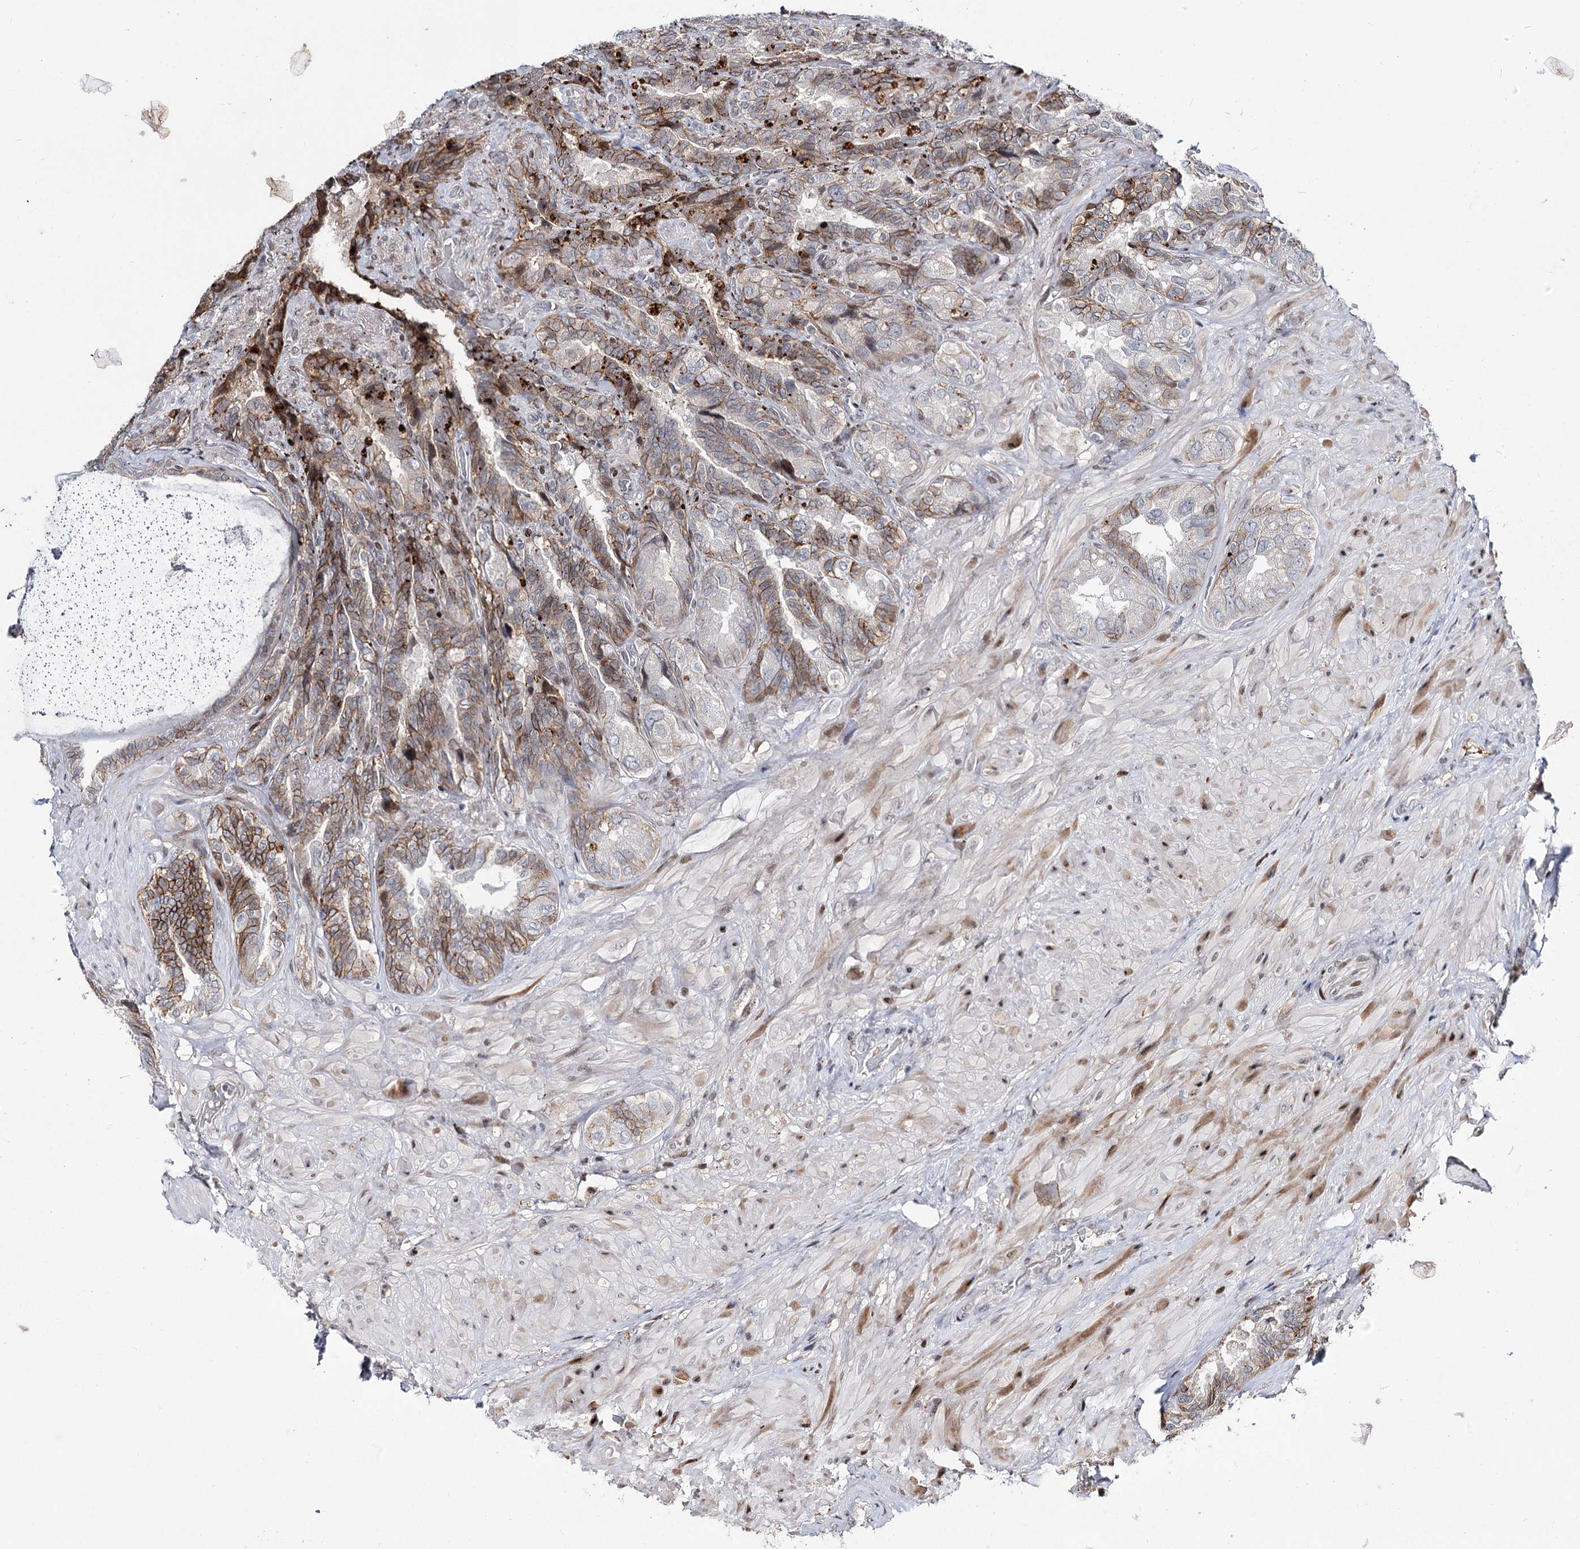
{"staining": {"intensity": "moderate", "quantity": "25%-75%", "location": "cytoplasmic/membranous"}, "tissue": "seminal vesicle", "cell_type": "Glandular cells", "image_type": "normal", "snomed": [{"axis": "morphology", "description": "Normal tissue, NOS"}, {"axis": "topography", "description": "Prostate and seminal vesicle, NOS"}, {"axis": "topography", "description": "Prostate"}, {"axis": "topography", "description": "Seminal veicle"}], "caption": "Human seminal vesicle stained with a protein marker demonstrates moderate staining in glandular cells.", "gene": "ITFG2", "patient": {"sex": "male", "age": 67}}